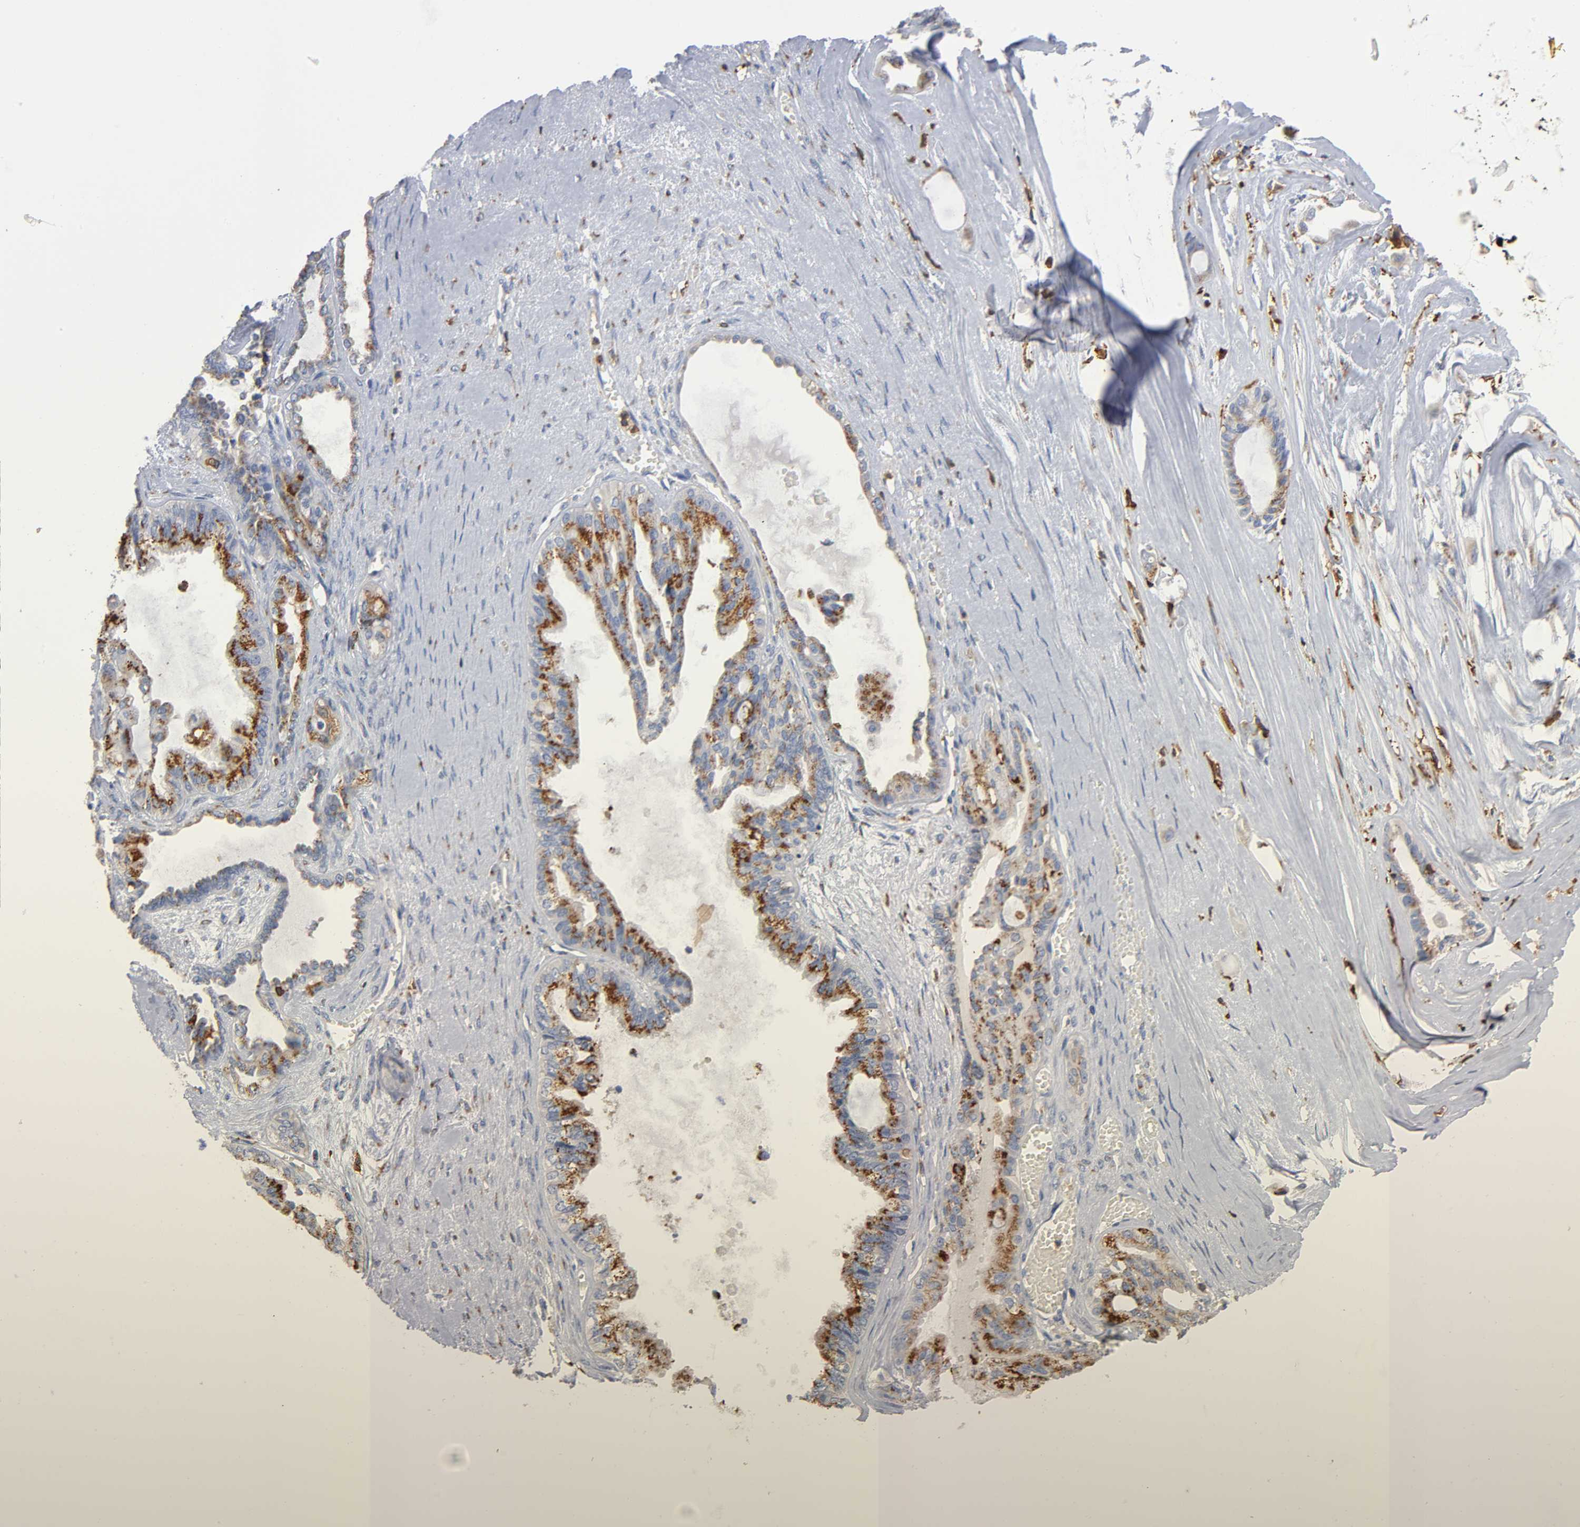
{"staining": {"intensity": "moderate", "quantity": ">75%", "location": "cytoplasmic/membranous"}, "tissue": "ovarian cancer", "cell_type": "Tumor cells", "image_type": "cancer", "snomed": [{"axis": "morphology", "description": "Carcinoma, NOS"}, {"axis": "morphology", "description": "Carcinoma, endometroid"}, {"axis": "topography", "description": "Ovary"}], "caption": "A brown stain highlights moderate cytoplasmic/membranous staining of a protein in endometroid carcinoma (ovarian) tumor cells.", "gene": "CAPN10", "patient": {"sex": "female", "age": 50}}